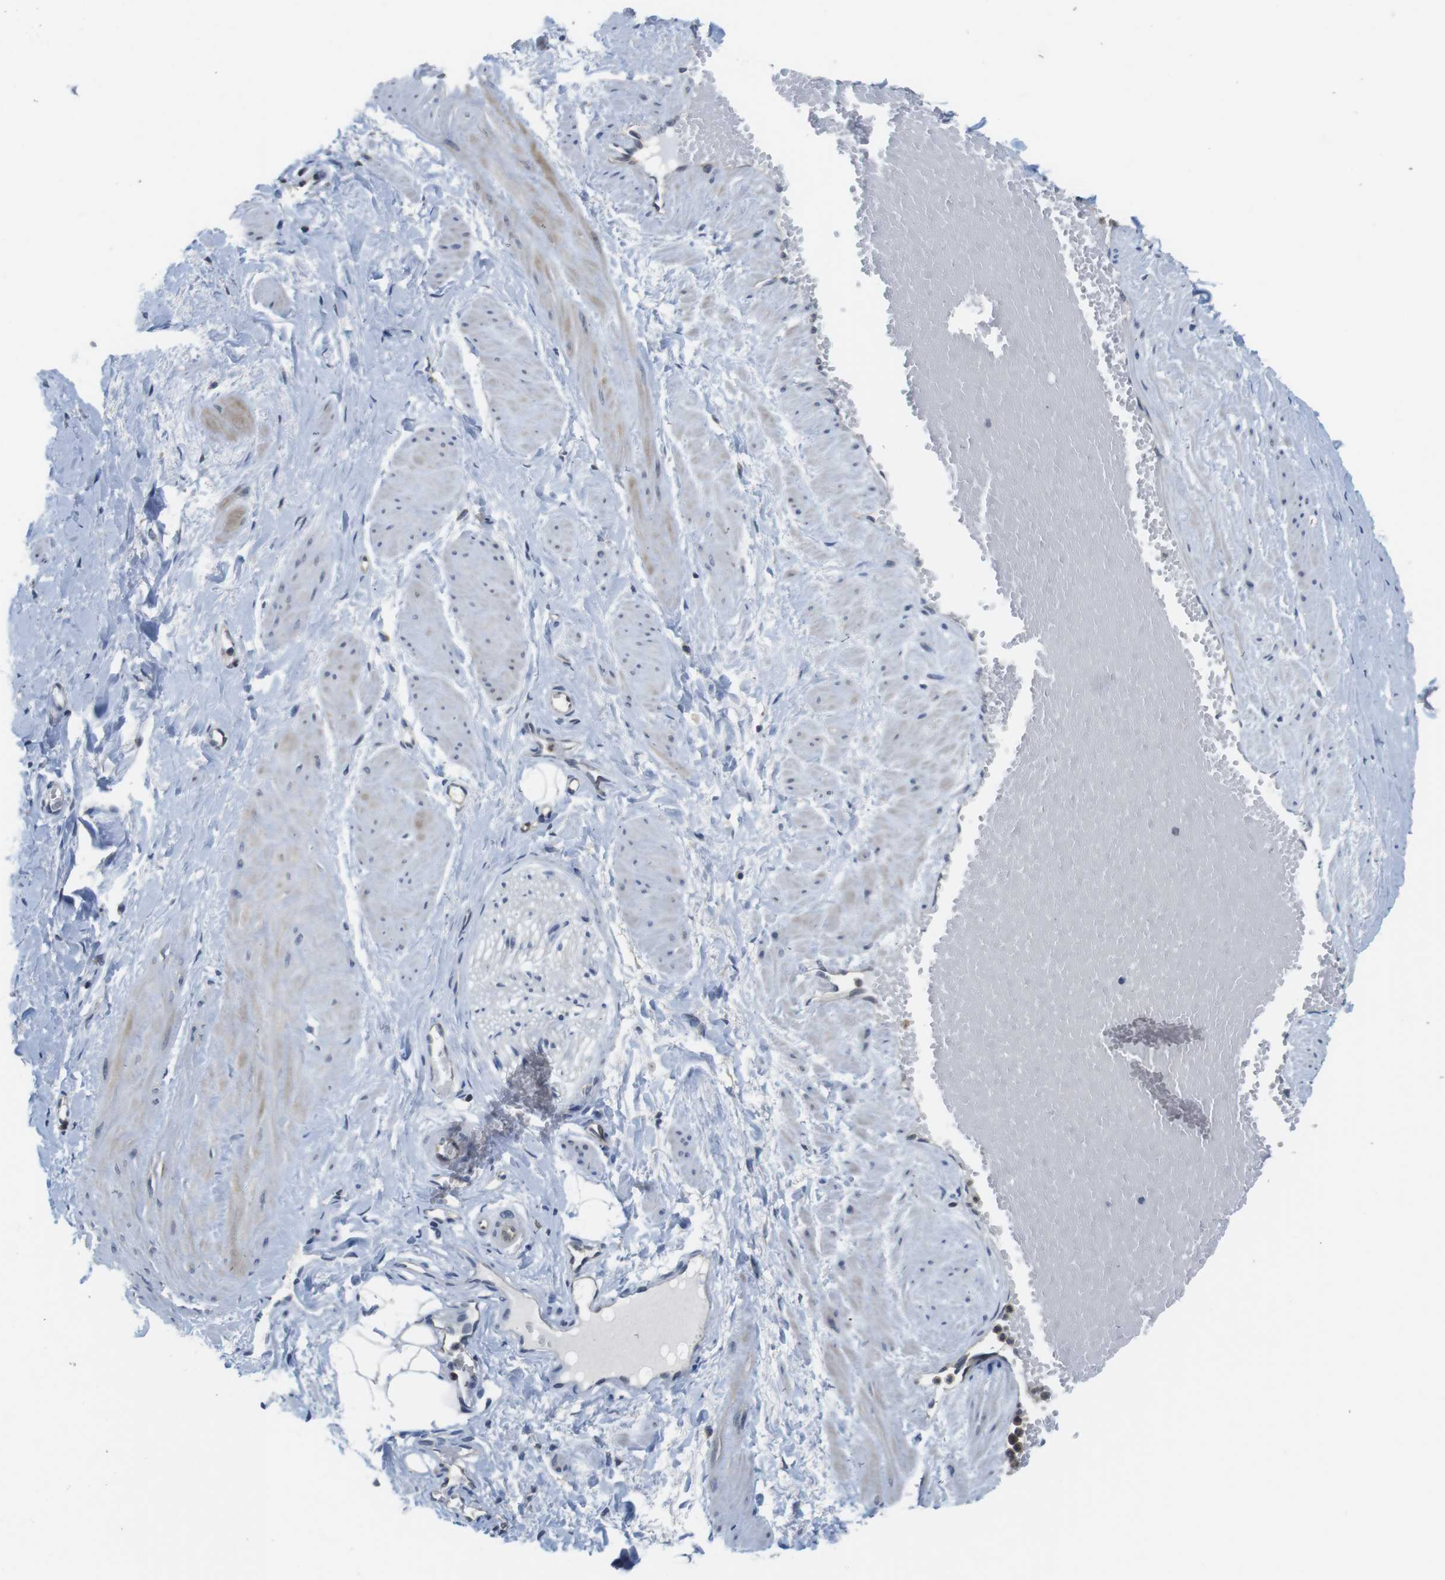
{"staining": {"intensity": "negative", "quantity": "none", "location": "none"}, "tissue": "adipose tissue", "cell_type": "Adipocytes", "image_type": "normal", "snomed": [{"axis": "morphology", "description": "Normal tissue, NOS"}, {"axis": "topography", "description": "Soft tissue"}, {"axis": "topography", "description": "Vascular tissue"}], "caption": "IHC histopathology image of normal adipose tissue: human adipose tissue stained with DAB demonstrates no significant protein expression in adipocytes. The staining was performed using DAB to visualize the protein expression in brown, while the nuclei were stained in blue with hematoxylin (Magnification: 20x).", "gene": "FADD", "patient": {"sex": "female", "age": 35}}